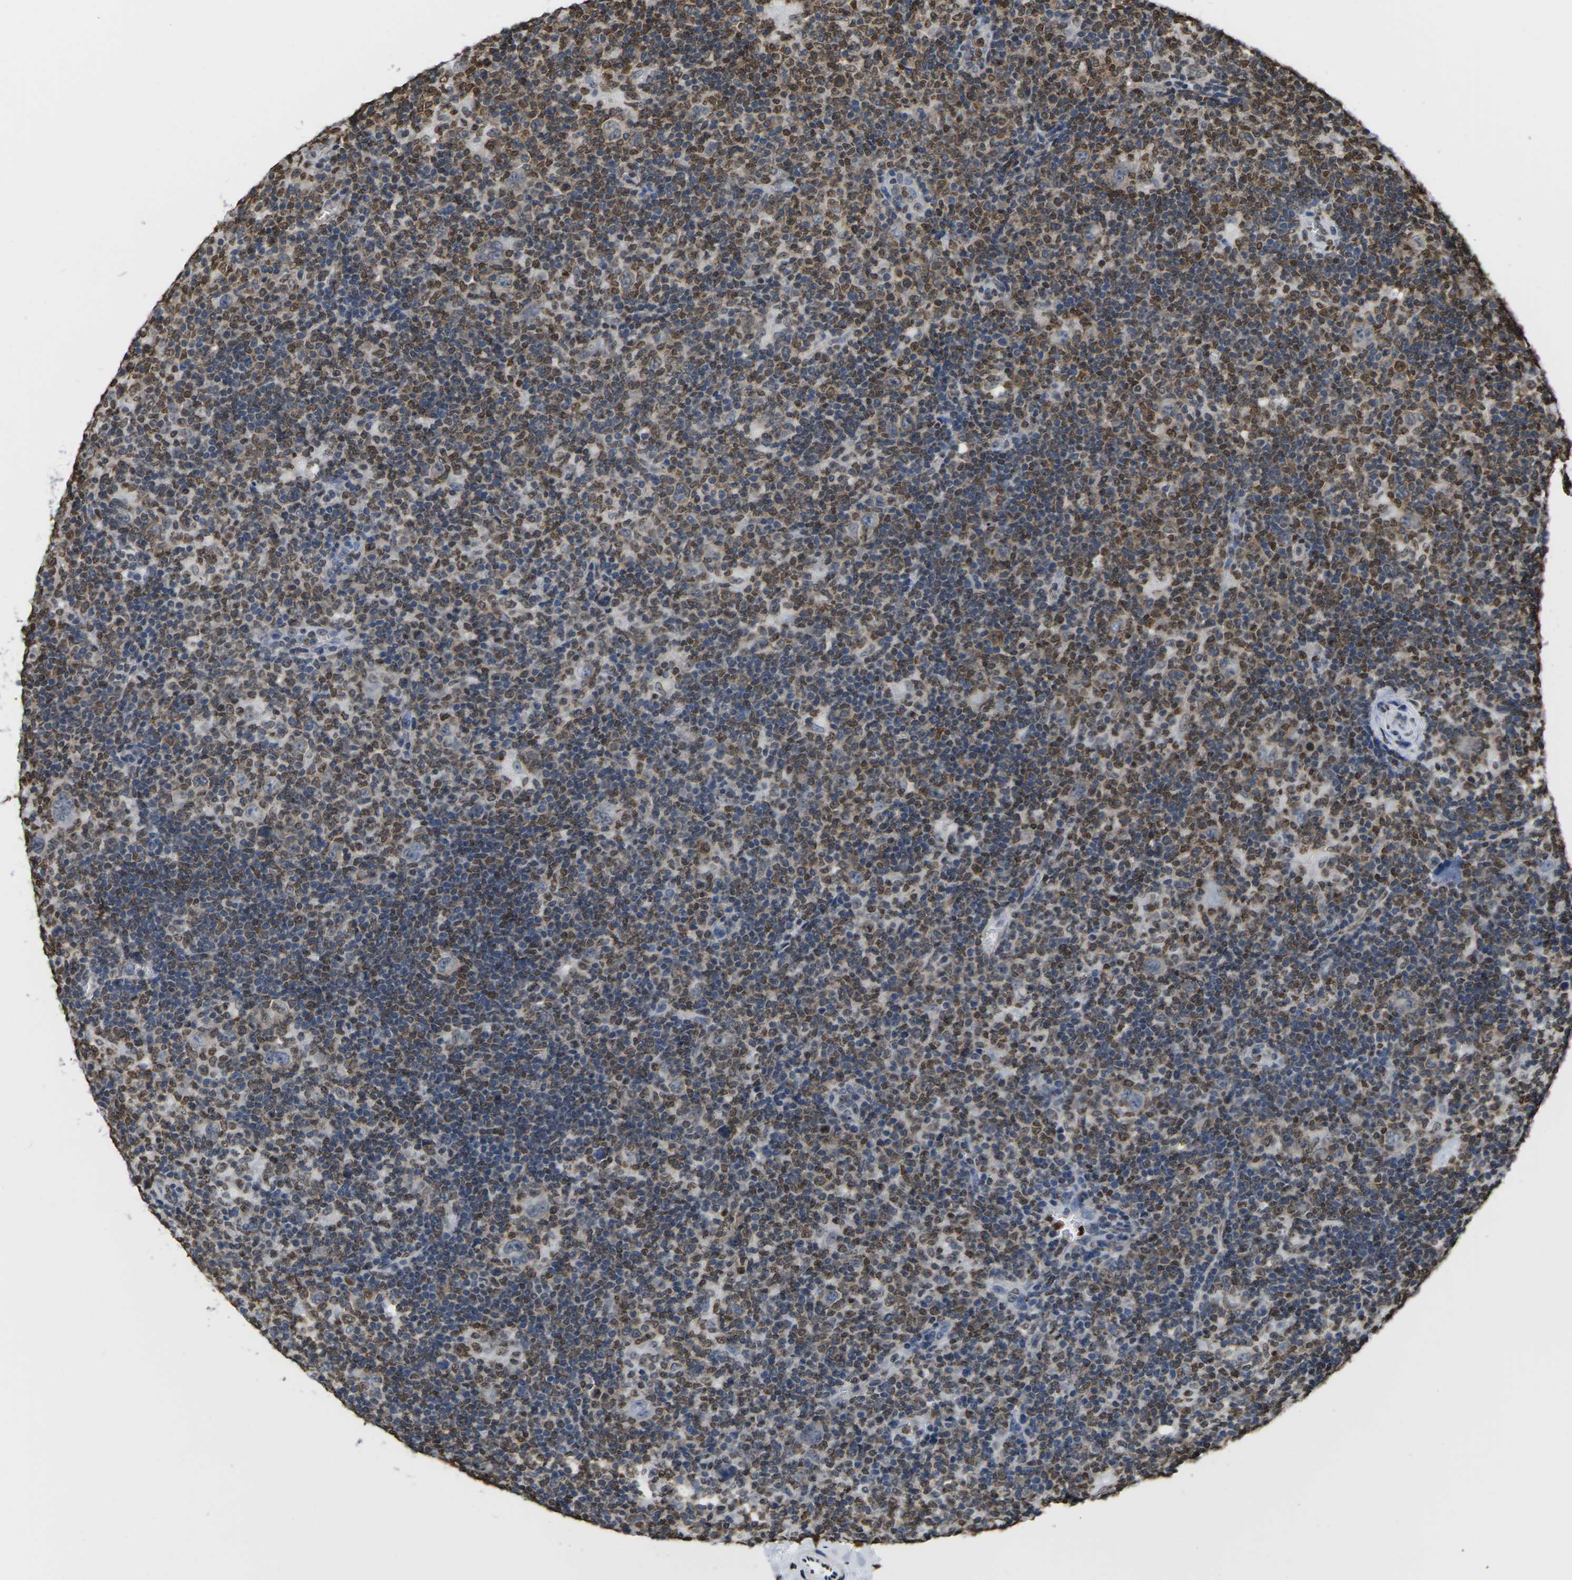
{"staining": {"intensity": "negative", "quantity": "none", "location": "none"}, "tissue": "lymphoma", "cell_type": "Tumor cells", "image_type": "cancer", "snomed": [{"axis": "morphology", "description": "Hodgkin's disease, NOS"}, {"axis": "topography", "description": "Lymph node"}], "caption": "IHC of human lymphoma exhibits no expression in tumor cells.", "gene": "H2AC21", "patient": {"sex": "female", "age": 57}}